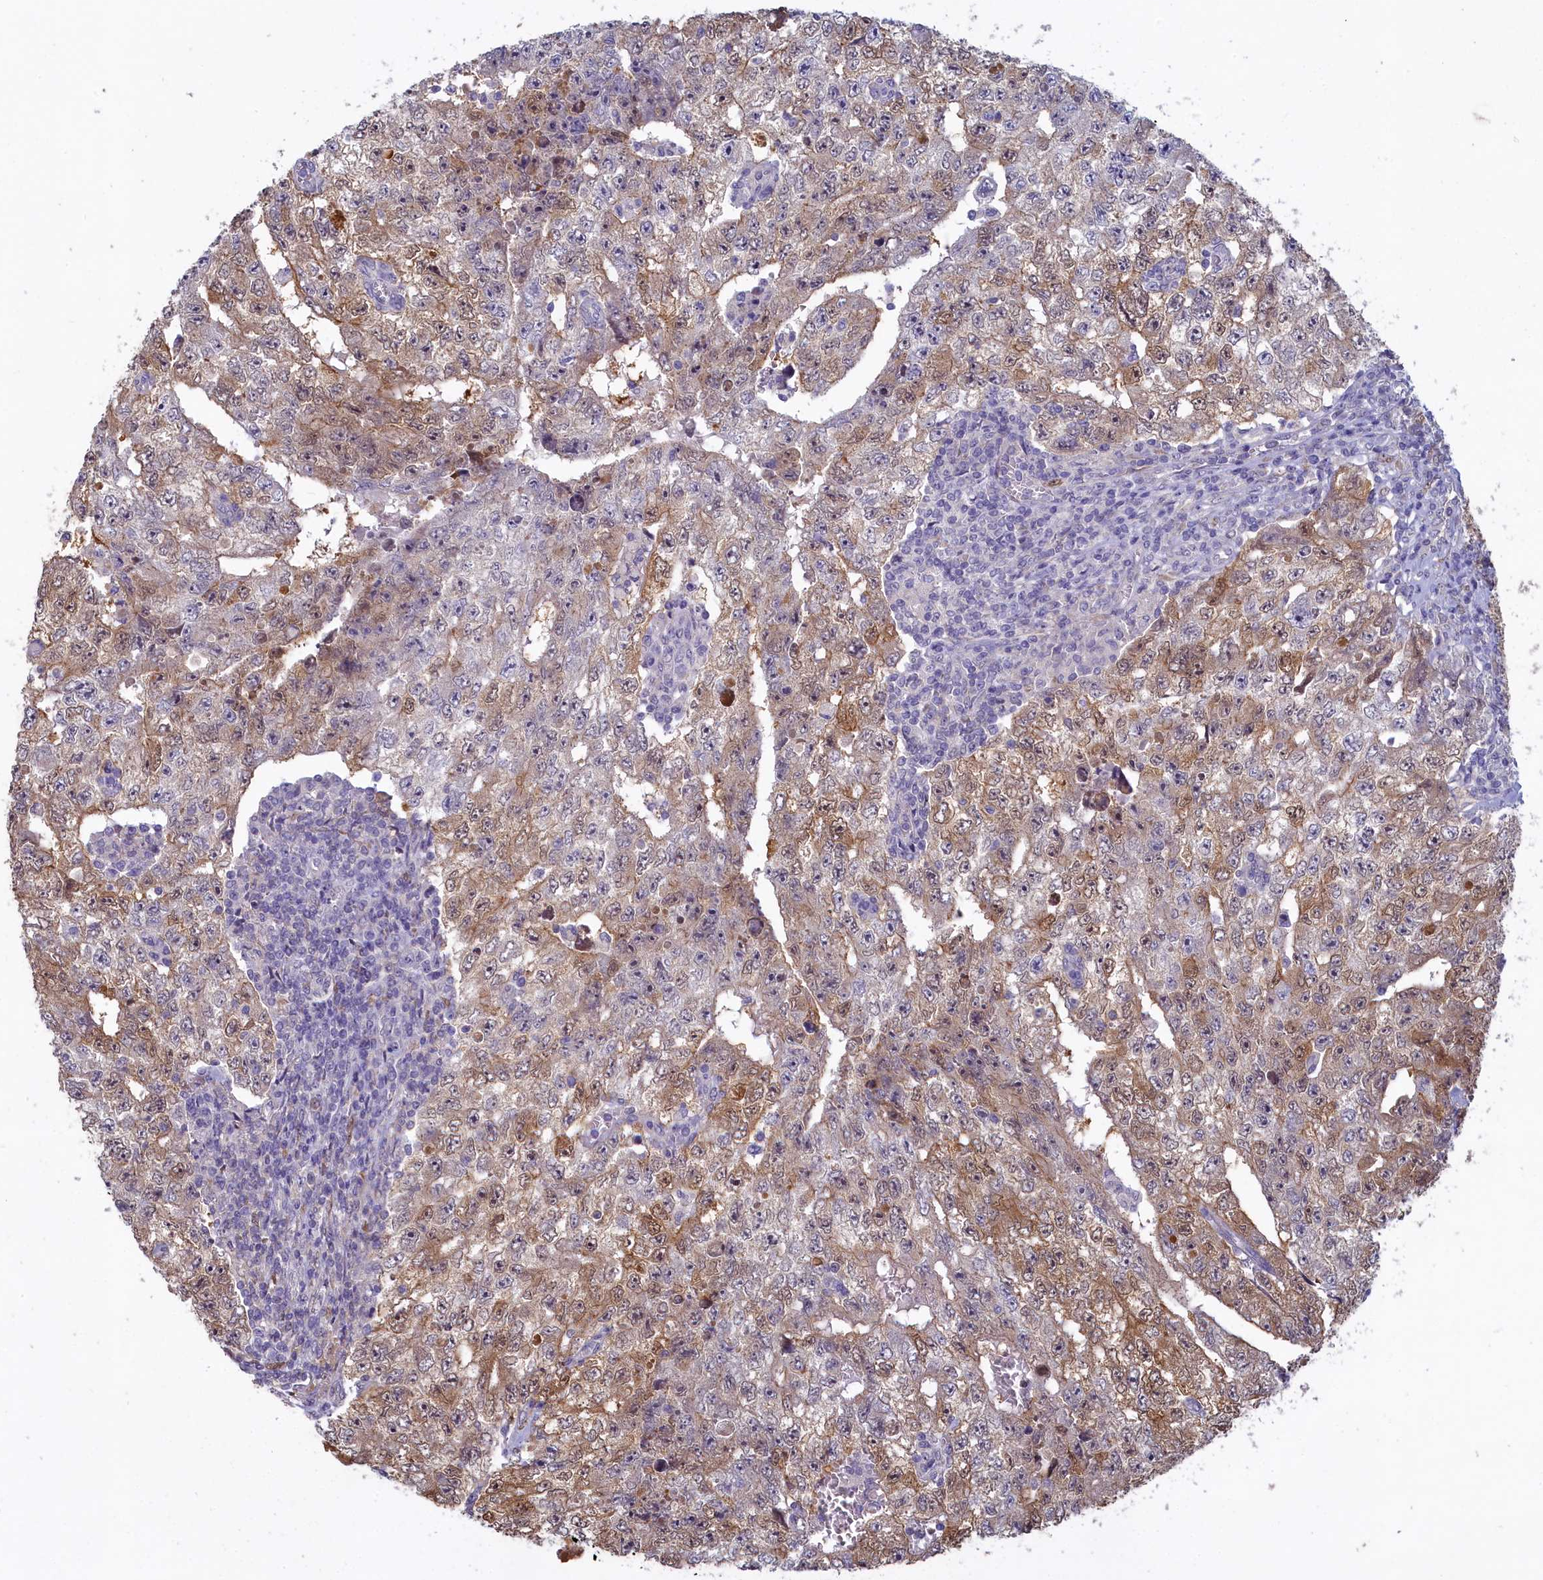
{"staining": {"intensity": "strong", "quantity": "25%-75%", "location": "cytoplasmic/membranous,nuclear"}, "tissue": "testis cancer", "cell_type": "Tumor cells", "image_type": "cancer", "snomed": [{"axis": "morphology", "description": "Carcinoma, Embryonal, NOS"}, {"axis": "topography", "description": "Testis"}], "caption": "Immunohistochemistry image of human testis cancer (embryonal carcinoma) stained for a protein (brown), which exhibits high levels of strong cytoplasmic/membranous and nuclear staining in about 25%-75% of tumor cells.", "gene": "UCHL3", "patient": {"sex": "male", "age": 17}}